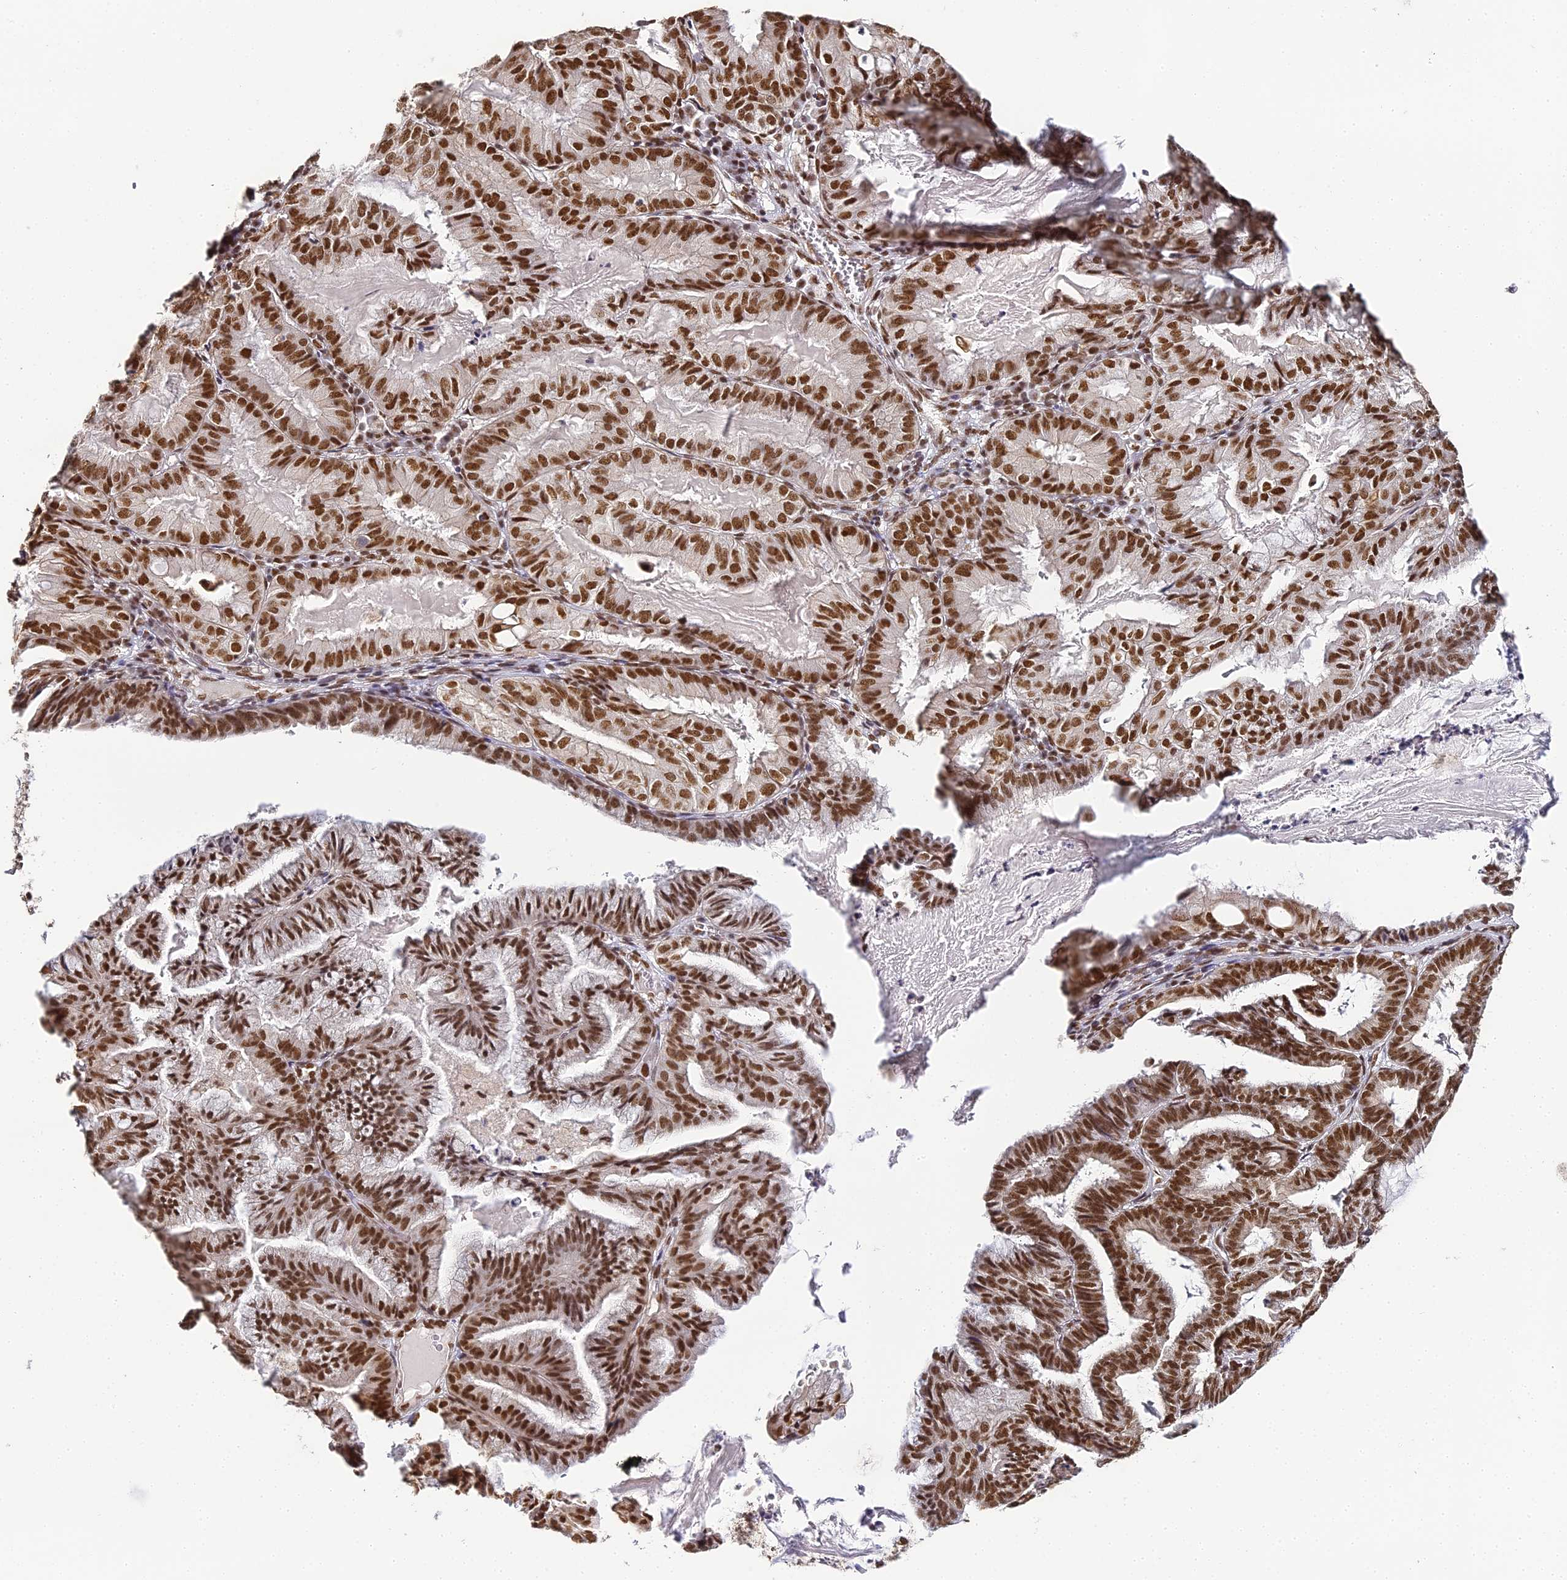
{"staining": {"intensity": "moderate", "quantity": ">75%", "location": "nuclear"}, "tissue": "endometrial cancer", "cell_type": "Tumor cells", "image_type": "cancer", "snomed": [{"axis": "morphology", "description": "Adenocarcinoma, NOS"}, {"axis": "topography", "description": "Endometrium"}], "caption": "The immunohistochemical stain highlights moderate nuclear positivity in tumor cells of adenocarcinoma (endometrial) tissue.", "gene": "HNRNPA1", "patient": {"sex": "female", "age": 86}}